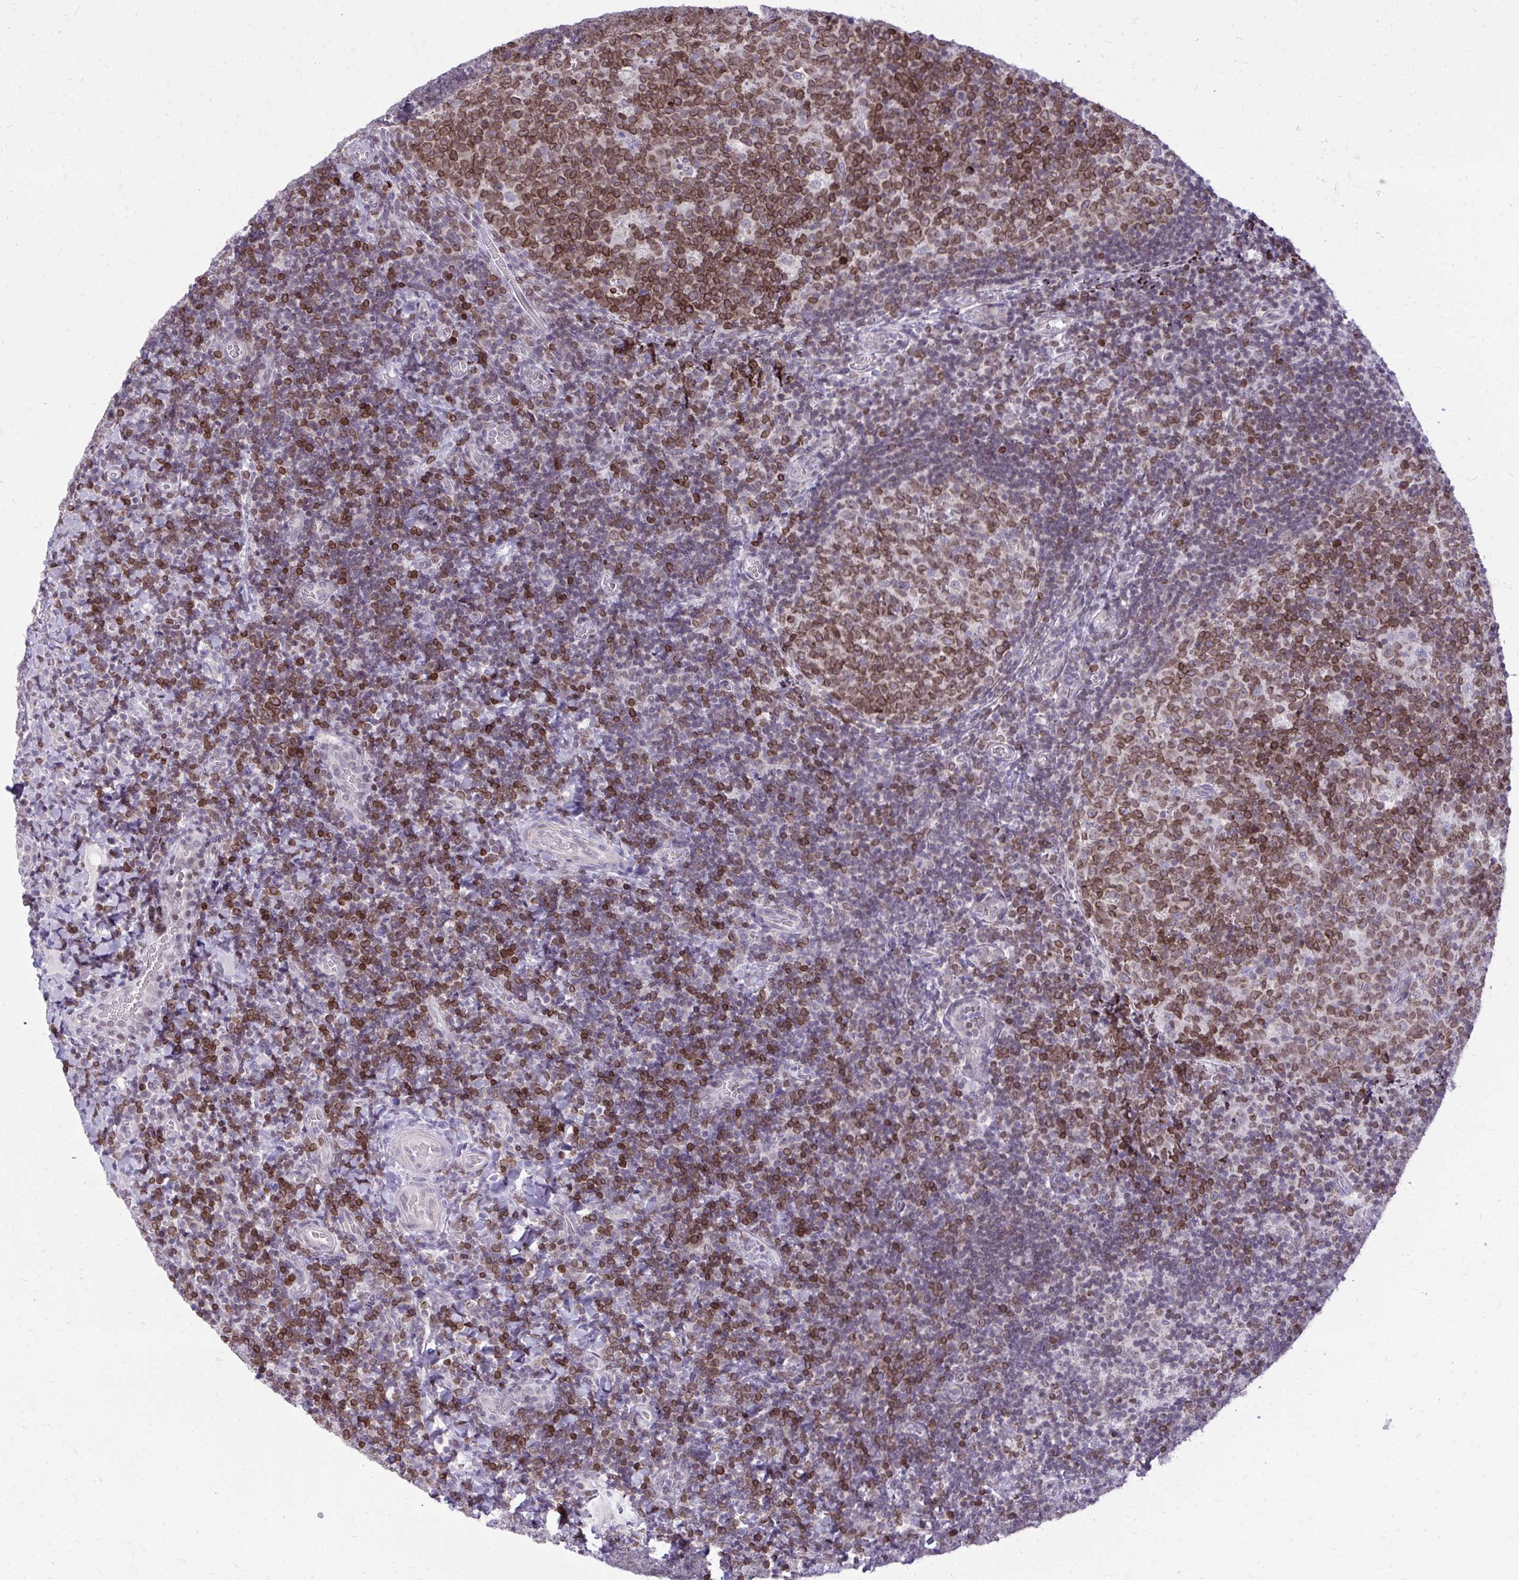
{"staining": {"intensity": "strong", "quantity": ">75%", "location": "cytoplasmic/membranous,nuclear"}, "tissue": "tonsil", "cell_type": "Germinal center cells", "image_type": "normal", "snomed": [{"axis": "morphology", "description": "Normal tissue, NOS"}, {"axis": "topography", "description": "Tonsil"}], "caption": "Immunohistochemical staining of unremarkable human tonsil displays high levels of strong cytoplasmic/membranous,nuclear positivity in approximately >75% of germinal center cells. The protein is shown in brown color, while the nuclei are stained blue.", "gene": "RPS6KA2", "patient": {"sex": "male", "age": 17}}